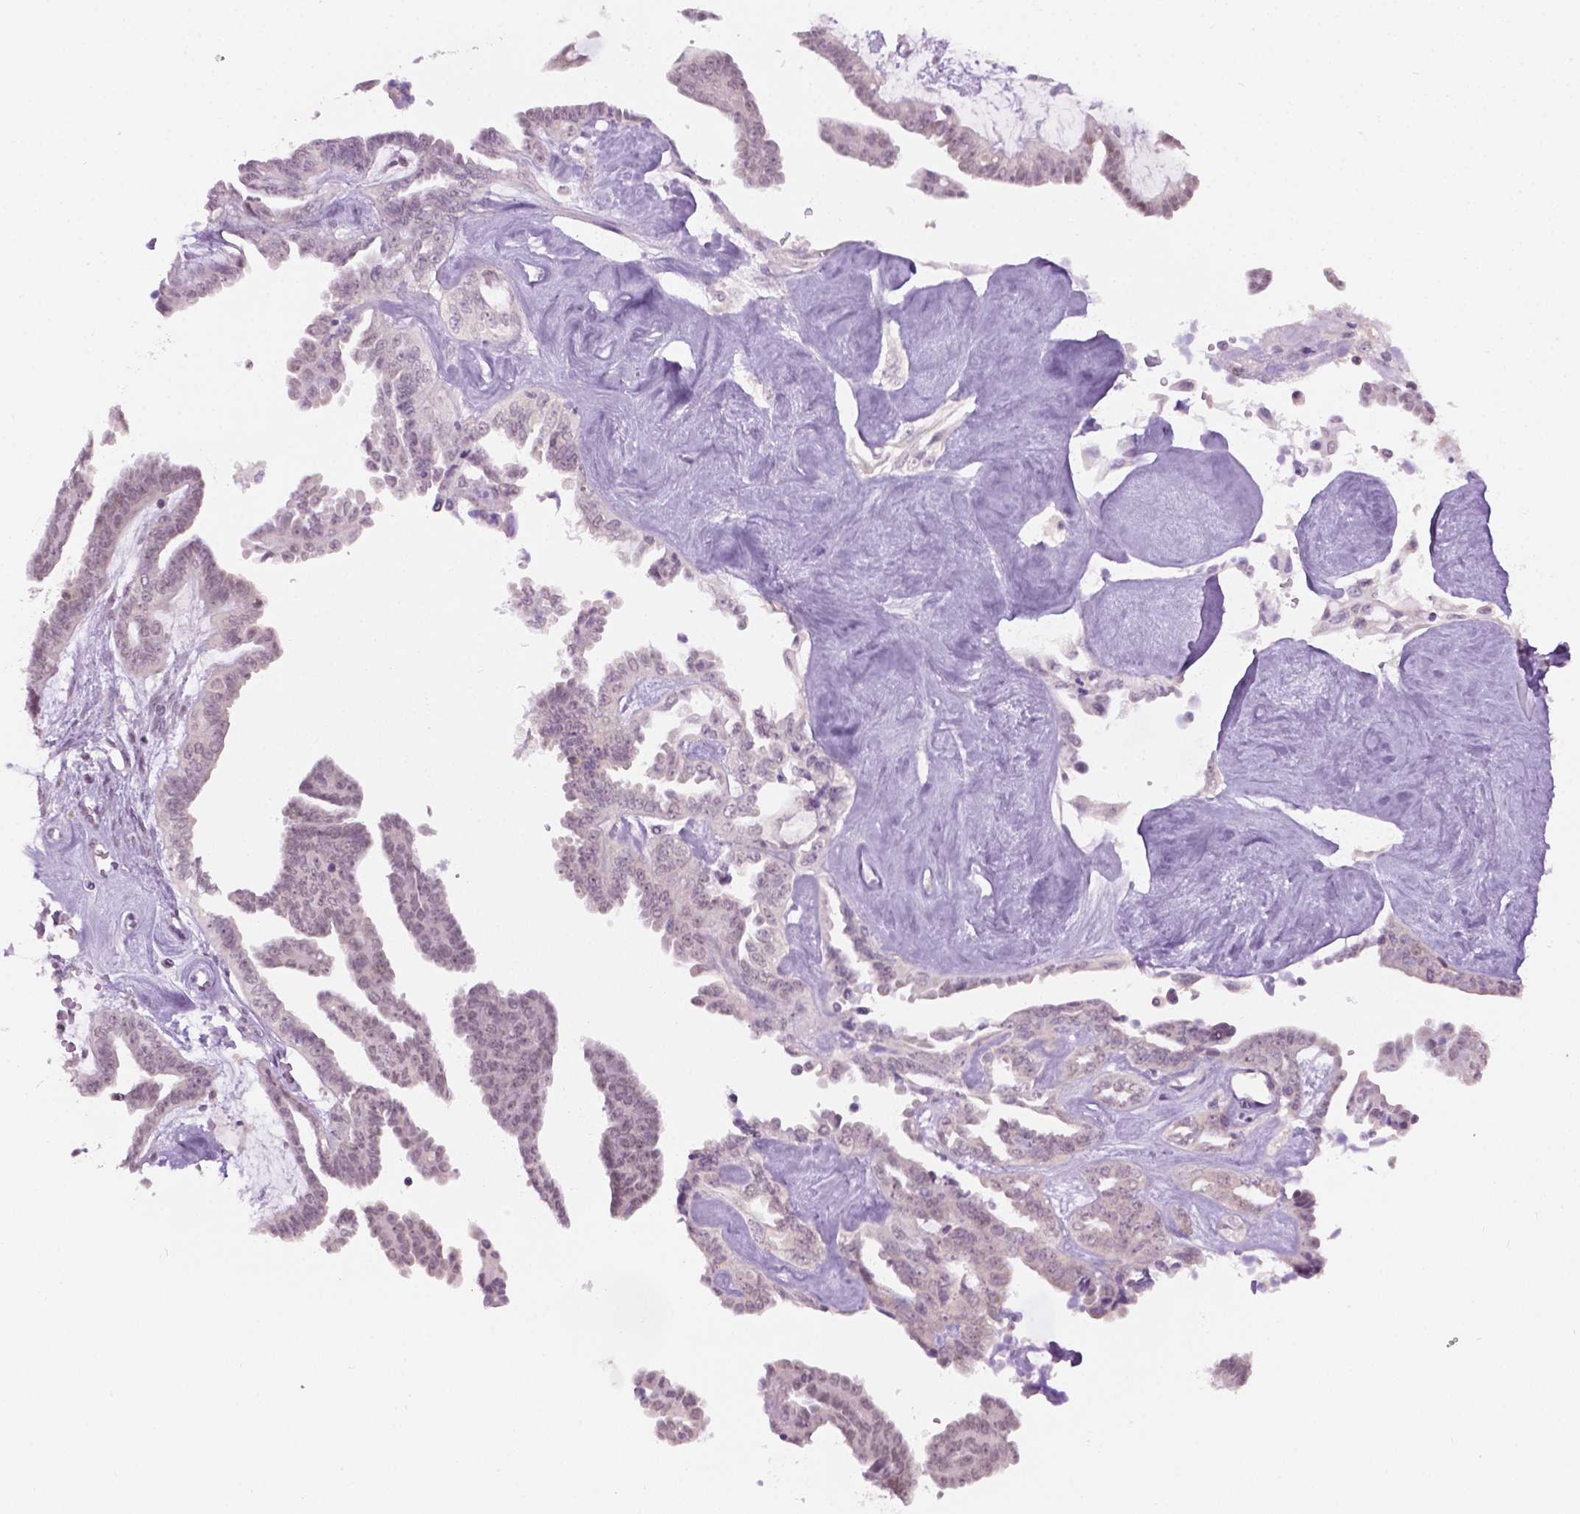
{"staining": {"intensity": "negative", "quantity": "none", "location": "none"}, "tissue": "ovarian cancer", "cell_type": "Tumor cells", "image_type": "cancer", "snomed": [{"axis": "morphology", "description": "Cystadenocarcinoma, serous, NOS"}, {"axis": "topography", "description": "Ovary"}], "caption": "DAB immunohistochemical staining of human ovarian cancer demonstrates no significant positivity in tumor cells. (Stains: DAB (3,3'-diaminobenzidine) IHC with hematoxylin counter stain, Microscopy: brightfield microscopy at high magnification).", "gene": "DENND4A", "patient": {"sex": "female", "age": 71}}